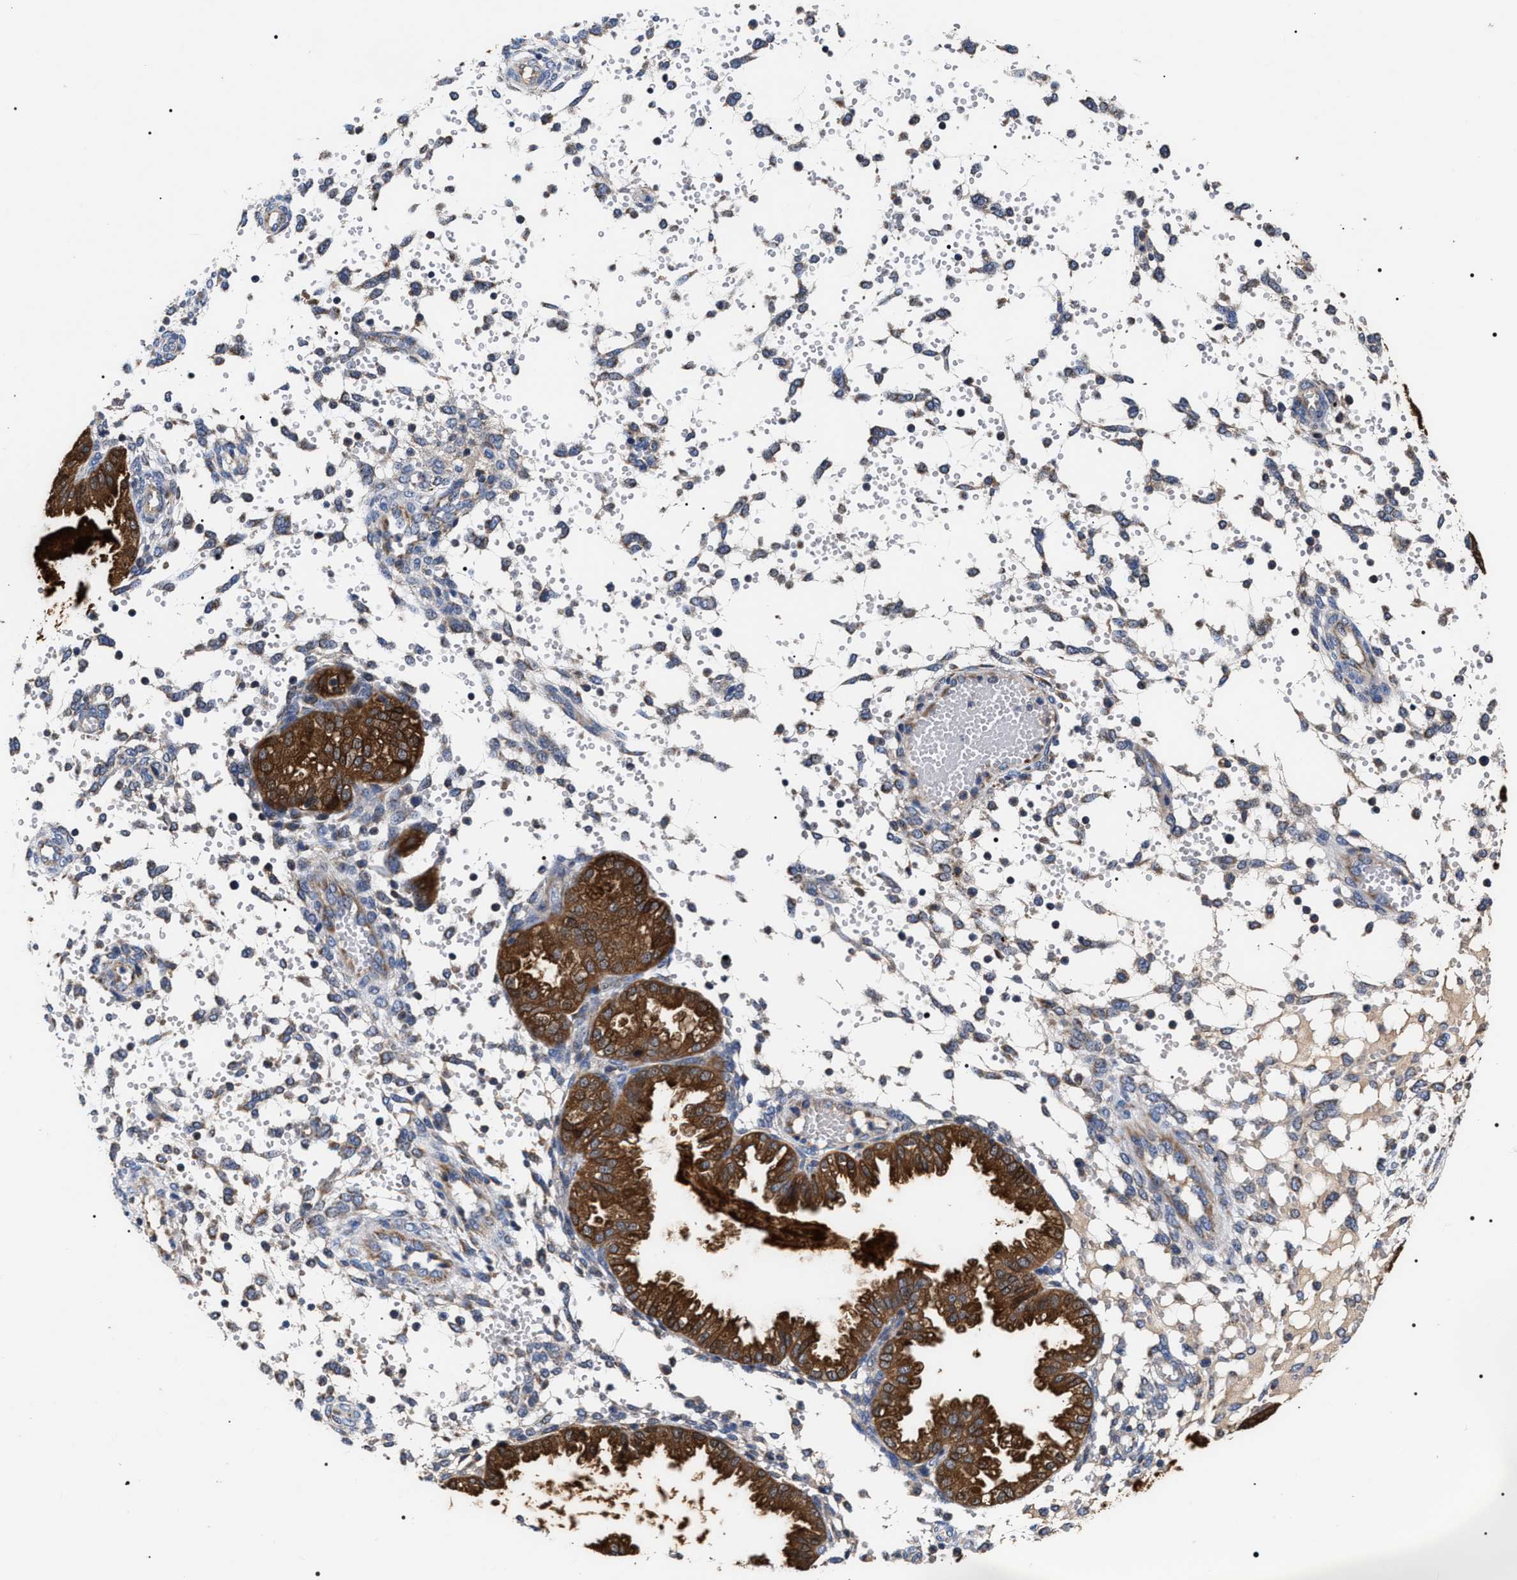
{"staining": {"intensity": "negative", "quantity": "none", "location": "none"}, "tissue": "endometrium", "cell_type": "Cells in endometrial stroma", "image_type": "normal", "snomed": [{"axis": "morphology", "description": "Normal tissue, NOS"}, {"axis": "topography", "description": "Endometrium"}], "caption": "Immunohistochemistry histopathology image of benign endometrium: human endometrium stained with DAB exhibits no significant protein staining in cells in endometrial stroma.", "gene": "MACC1", "patient": {"sex": "female", "age": 33}}